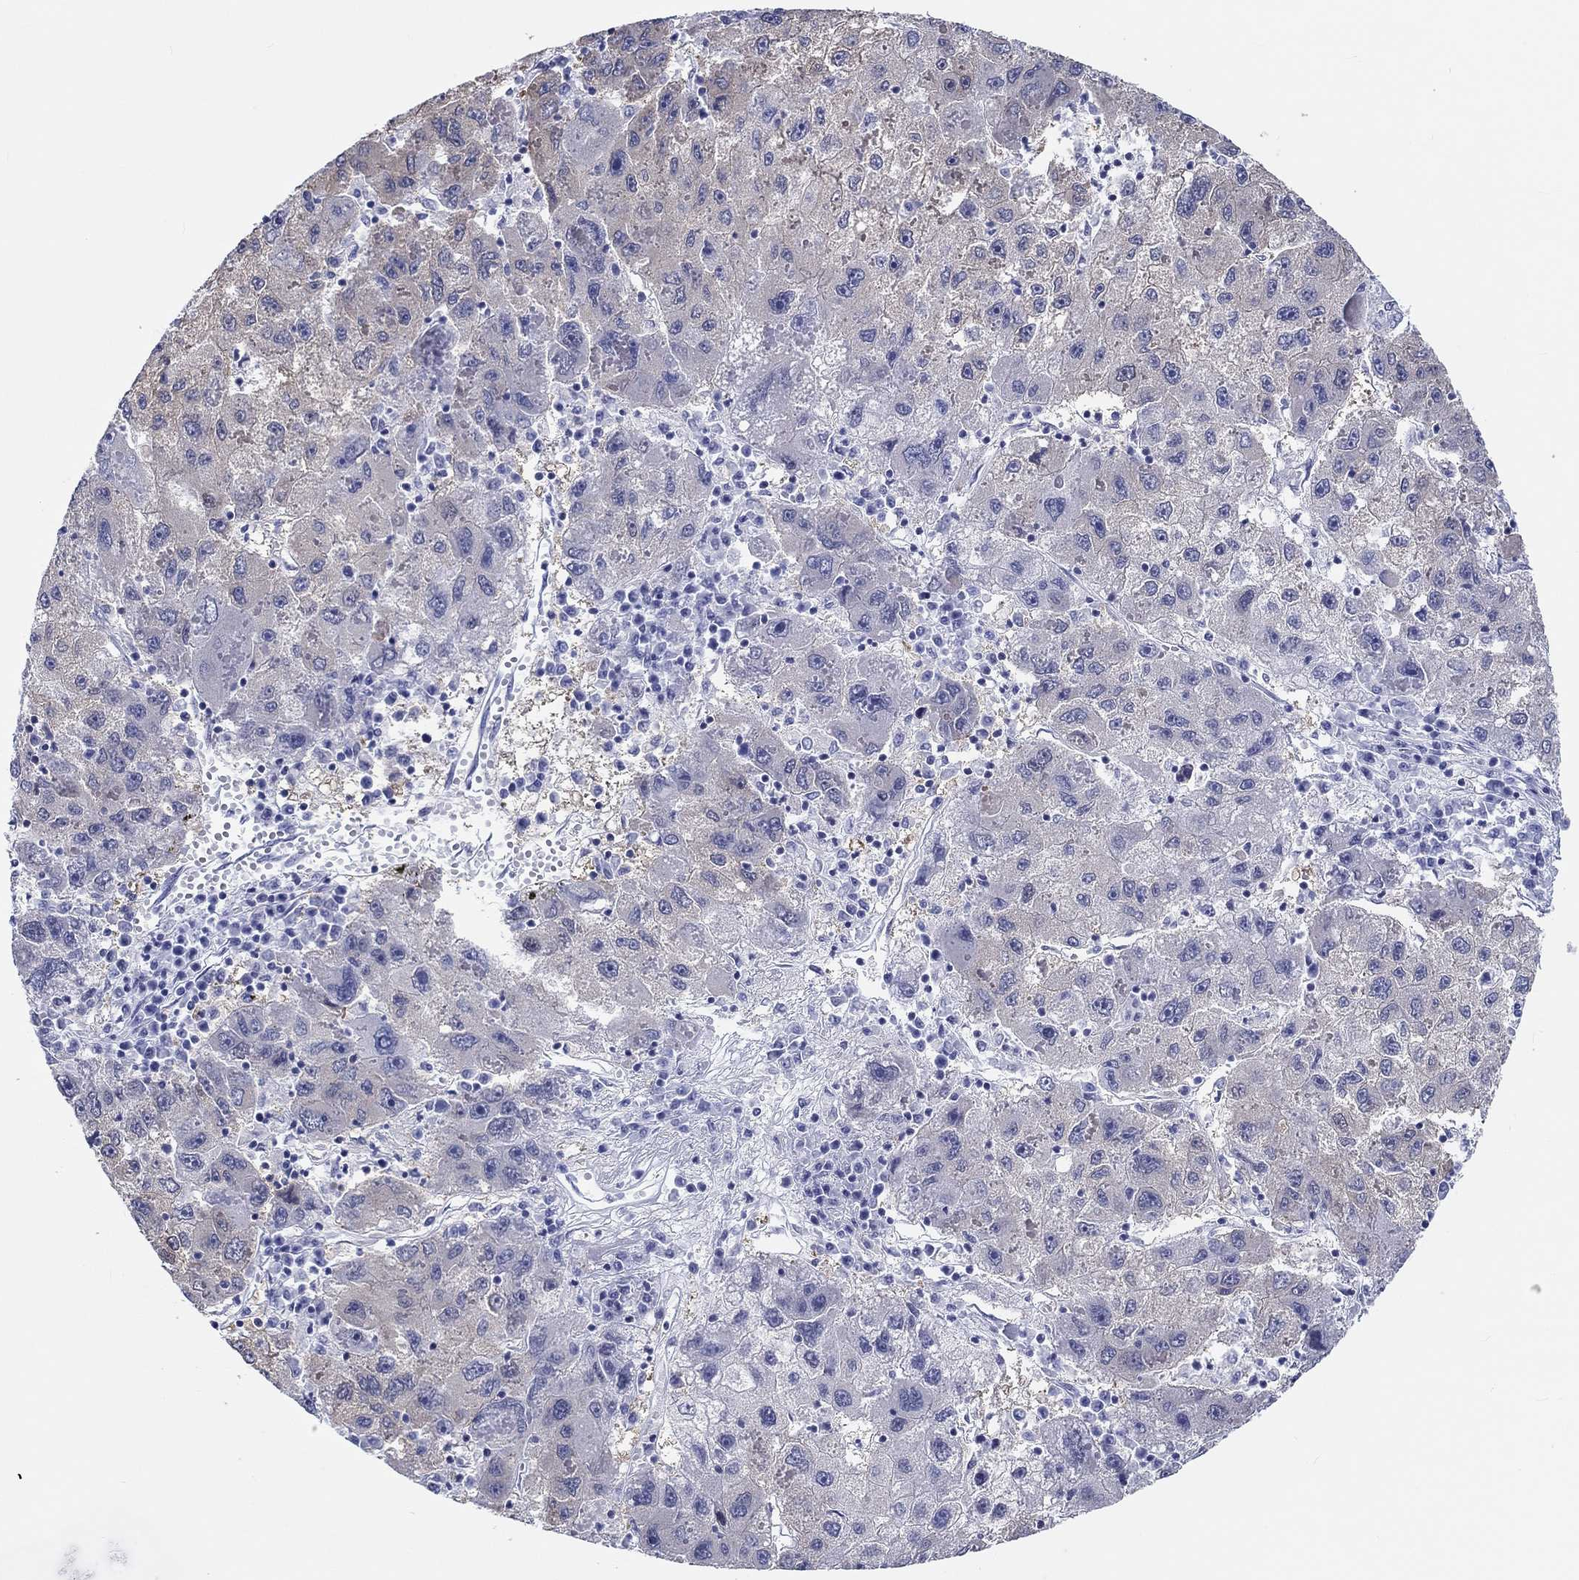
{"staining": {"intensity": "negative", "quantity": "none", "location": "none"}, "tissue": "liver cancer", "cell_type": "Tumor cells", "image_type": "cancer", "snomed": [{"axis": "morphology", "description": "Carcinoma, Hepatocellular, NOS"}, {"axis": "topography", "description": "Liver"}], "caption": "The micrograph displays no staining of tumor cells in liver cancer.", "gene": "H1-1", "patient": {"sex": "male", "age": 75}}